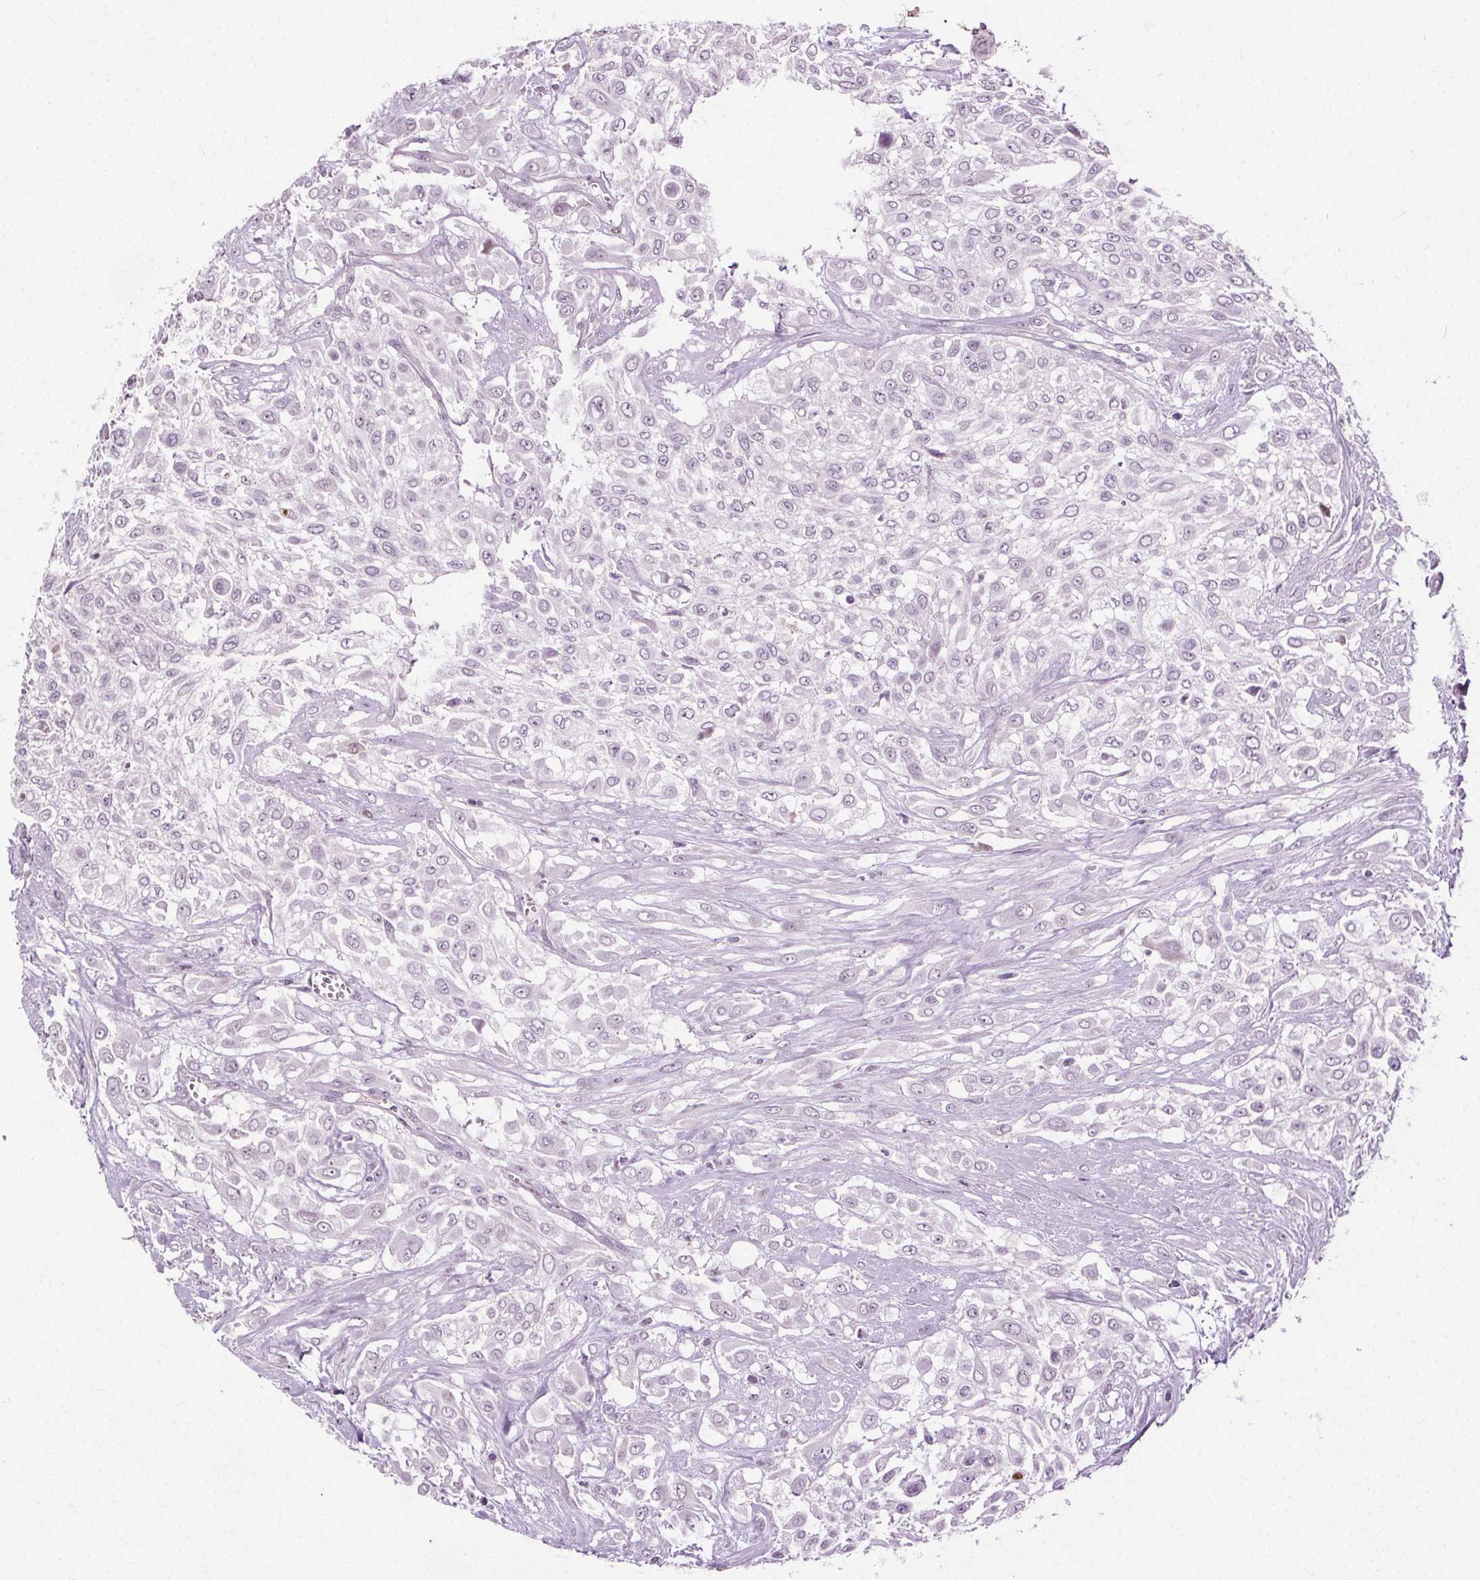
{"staining": {"intensity": "negative", "quantity": "none", "location": "none"}, "tissue": "urothelial cancer", "cell_type": "Tumor cells", "image_type": "cancer", "snomed": [{"axis": "morphology", "description": "Urothelial carcinoma, High grade"}, {"axis": "topography", "description": "Urinary bladder"}], "caption": "Immunohistochemical staining of human urothelial cancer reveals no significant expression in tumor cells.", "gene": "CEBPA", "patient": {"sex": "male", "age": 57}}